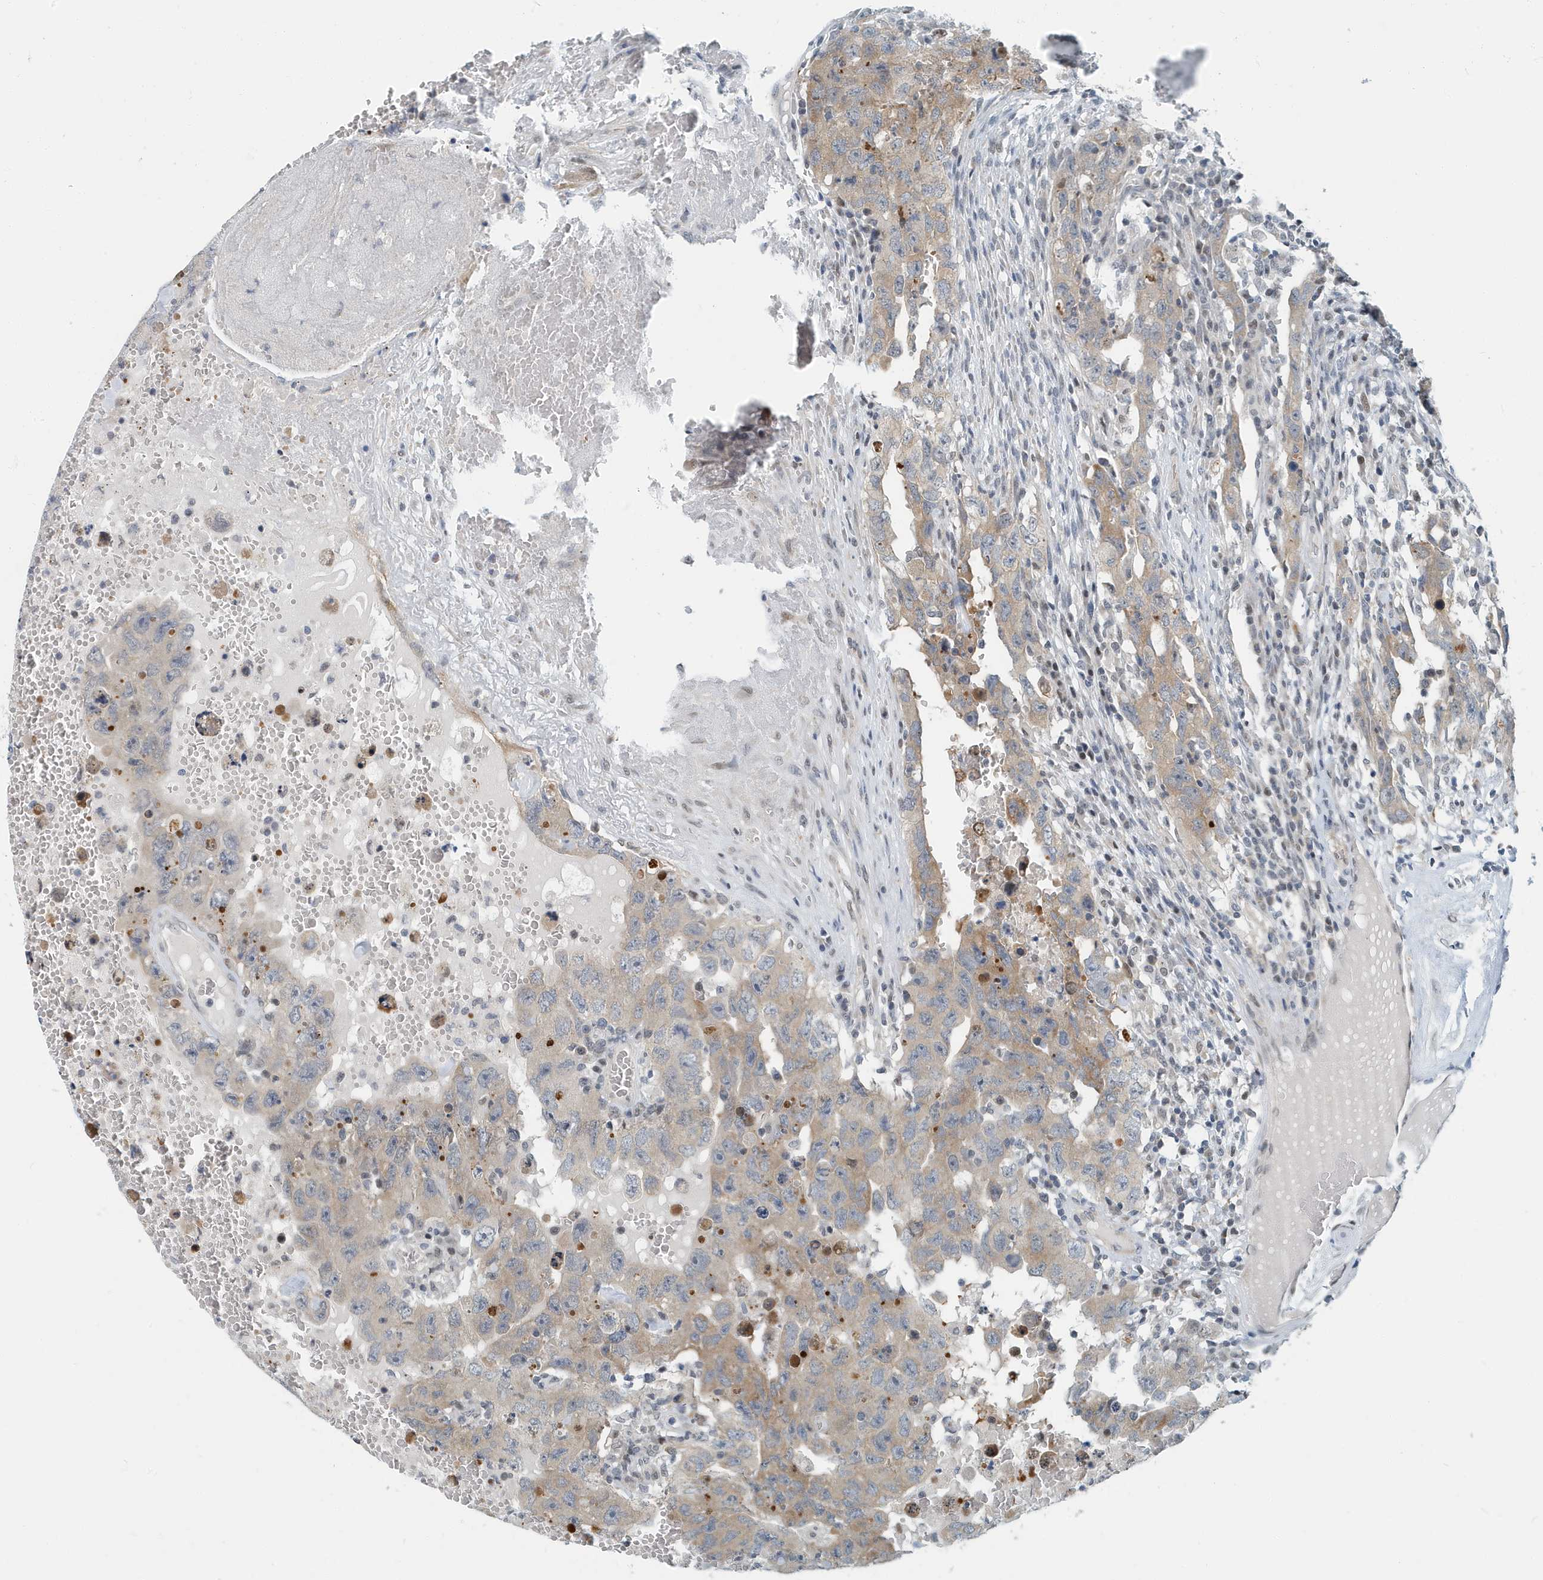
{"staining": {"intensity": "moderate", "quantity": ">75%", "location": "cytoplasmic/membranous"}, "tissue": "testis cancer", "cell_type": "Tumor cells", "image_type": "cancer", "snomed": [{"axis": "morphology", "description": "Carcinoma, Embryonal, NOS"}, {"axis": "topography", "description": "Testis"}], "caption": "DAB immunohistochemical staining of human embryonal carcinoma (testis) reveals moderate cytoplasmic/membranous protein positivity in about >75% of tumor cells. (DAB (3,3'-diaminobenzidine) IHC with brightfield microscopy, high magnification).", "gene": "KIF15", "patient": {"sex": "male", "age": 26}}